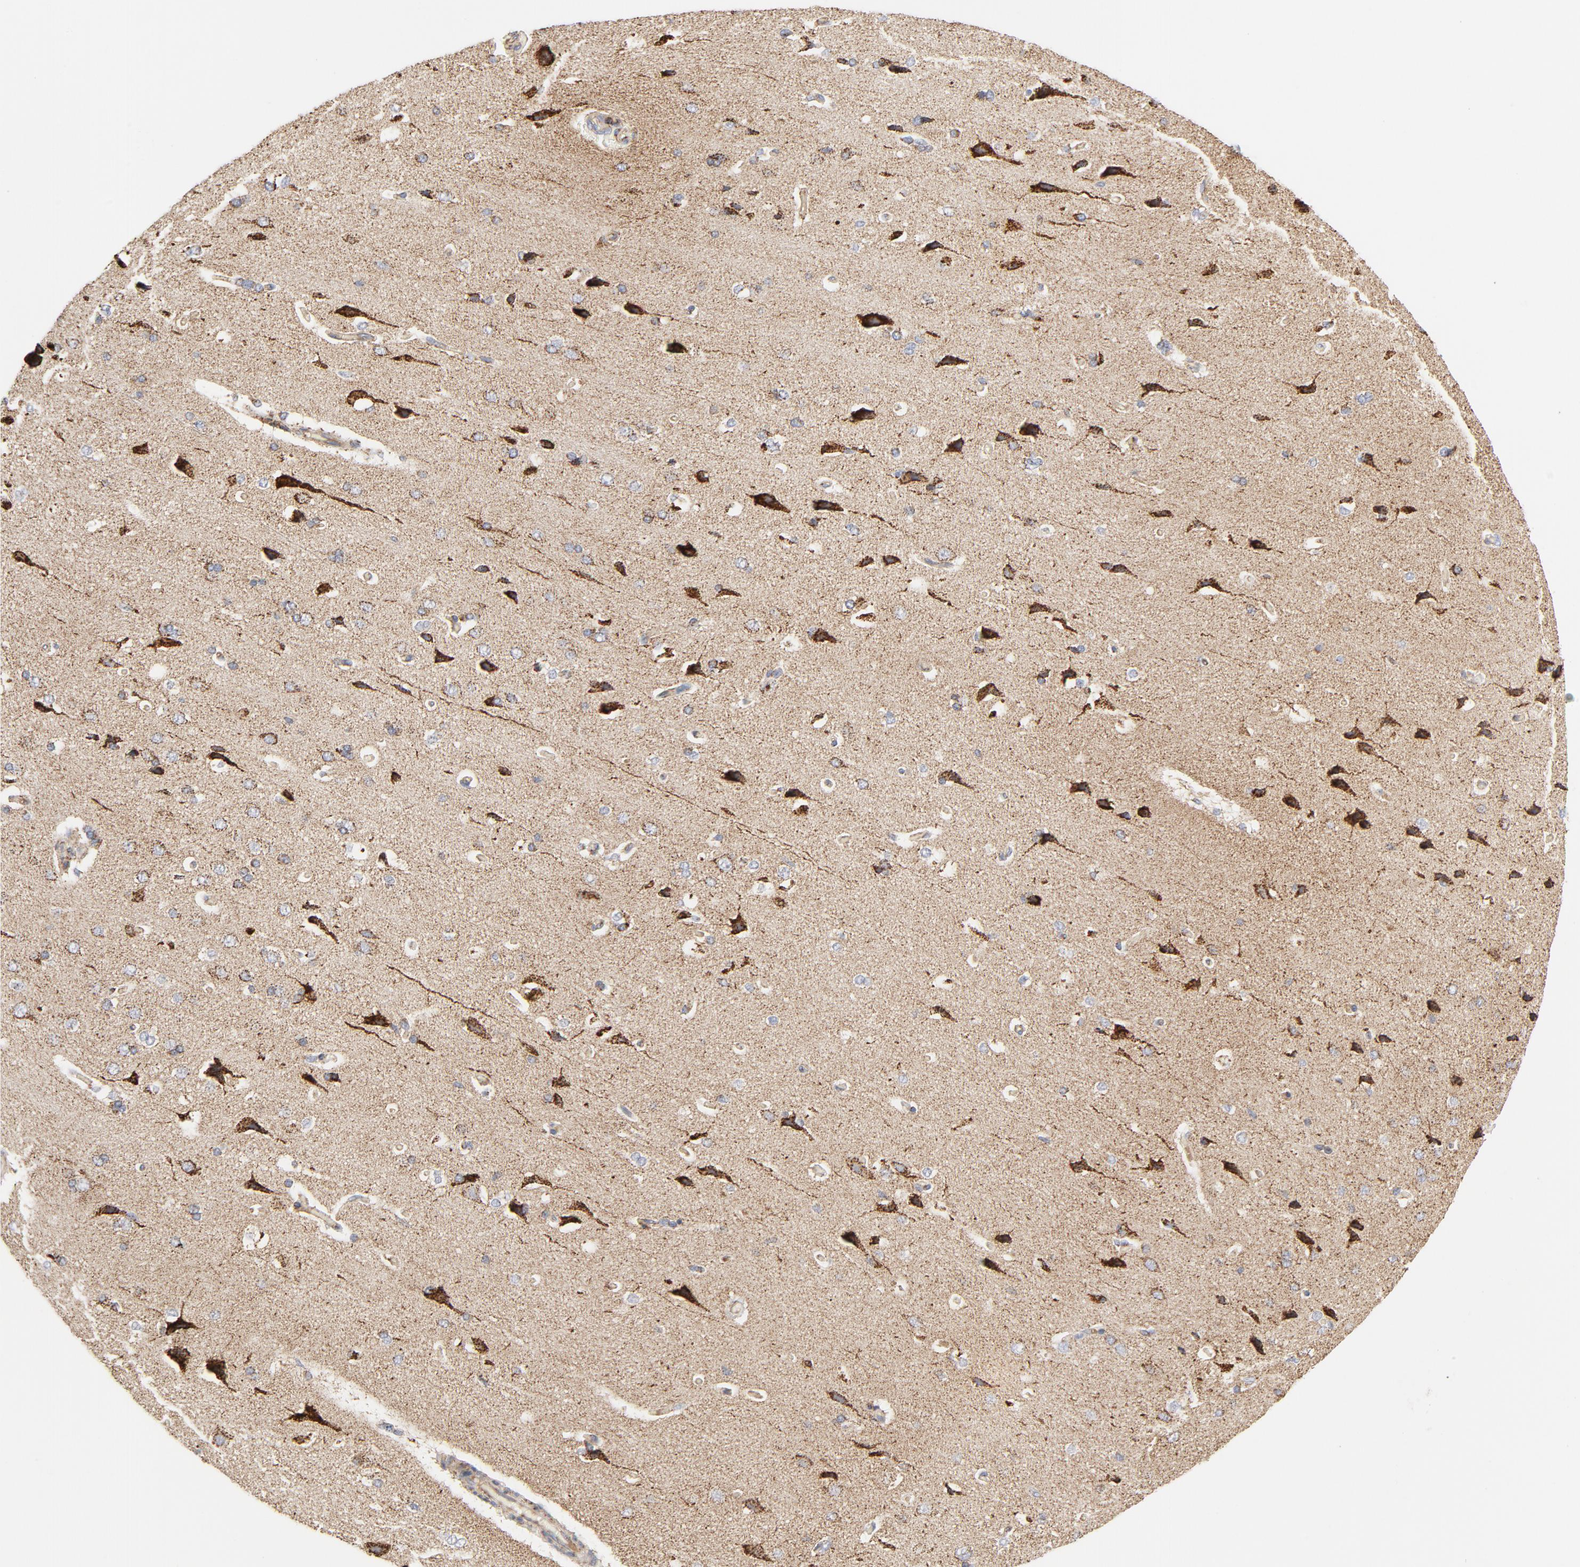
{"staining": {"intensity": "moderate", "quantity": ">75%", "location": "cytoplasmic/membranous"}, "tissue": "cerebral cortex", "cell_type": "Endothelial cells", "image_type": "normal", "snomed": [{"axis": "morphology", "description": "Normal tissue, NOS"}, {"axis": "topography", "description": "Cerebral cortex"}], "caption": "Immunohistochemical staining of benign human cerebral cortex displays medium levels of moderate cytoplasmic/membranous positivity in about >75% of endothelial cells. (DAB (3,3'-diaminobenzidine) = brown stain, brightfield microscopy at high magnification).", "gene": "PCNX4", "patient": {"sex": "male", "age": 62}}